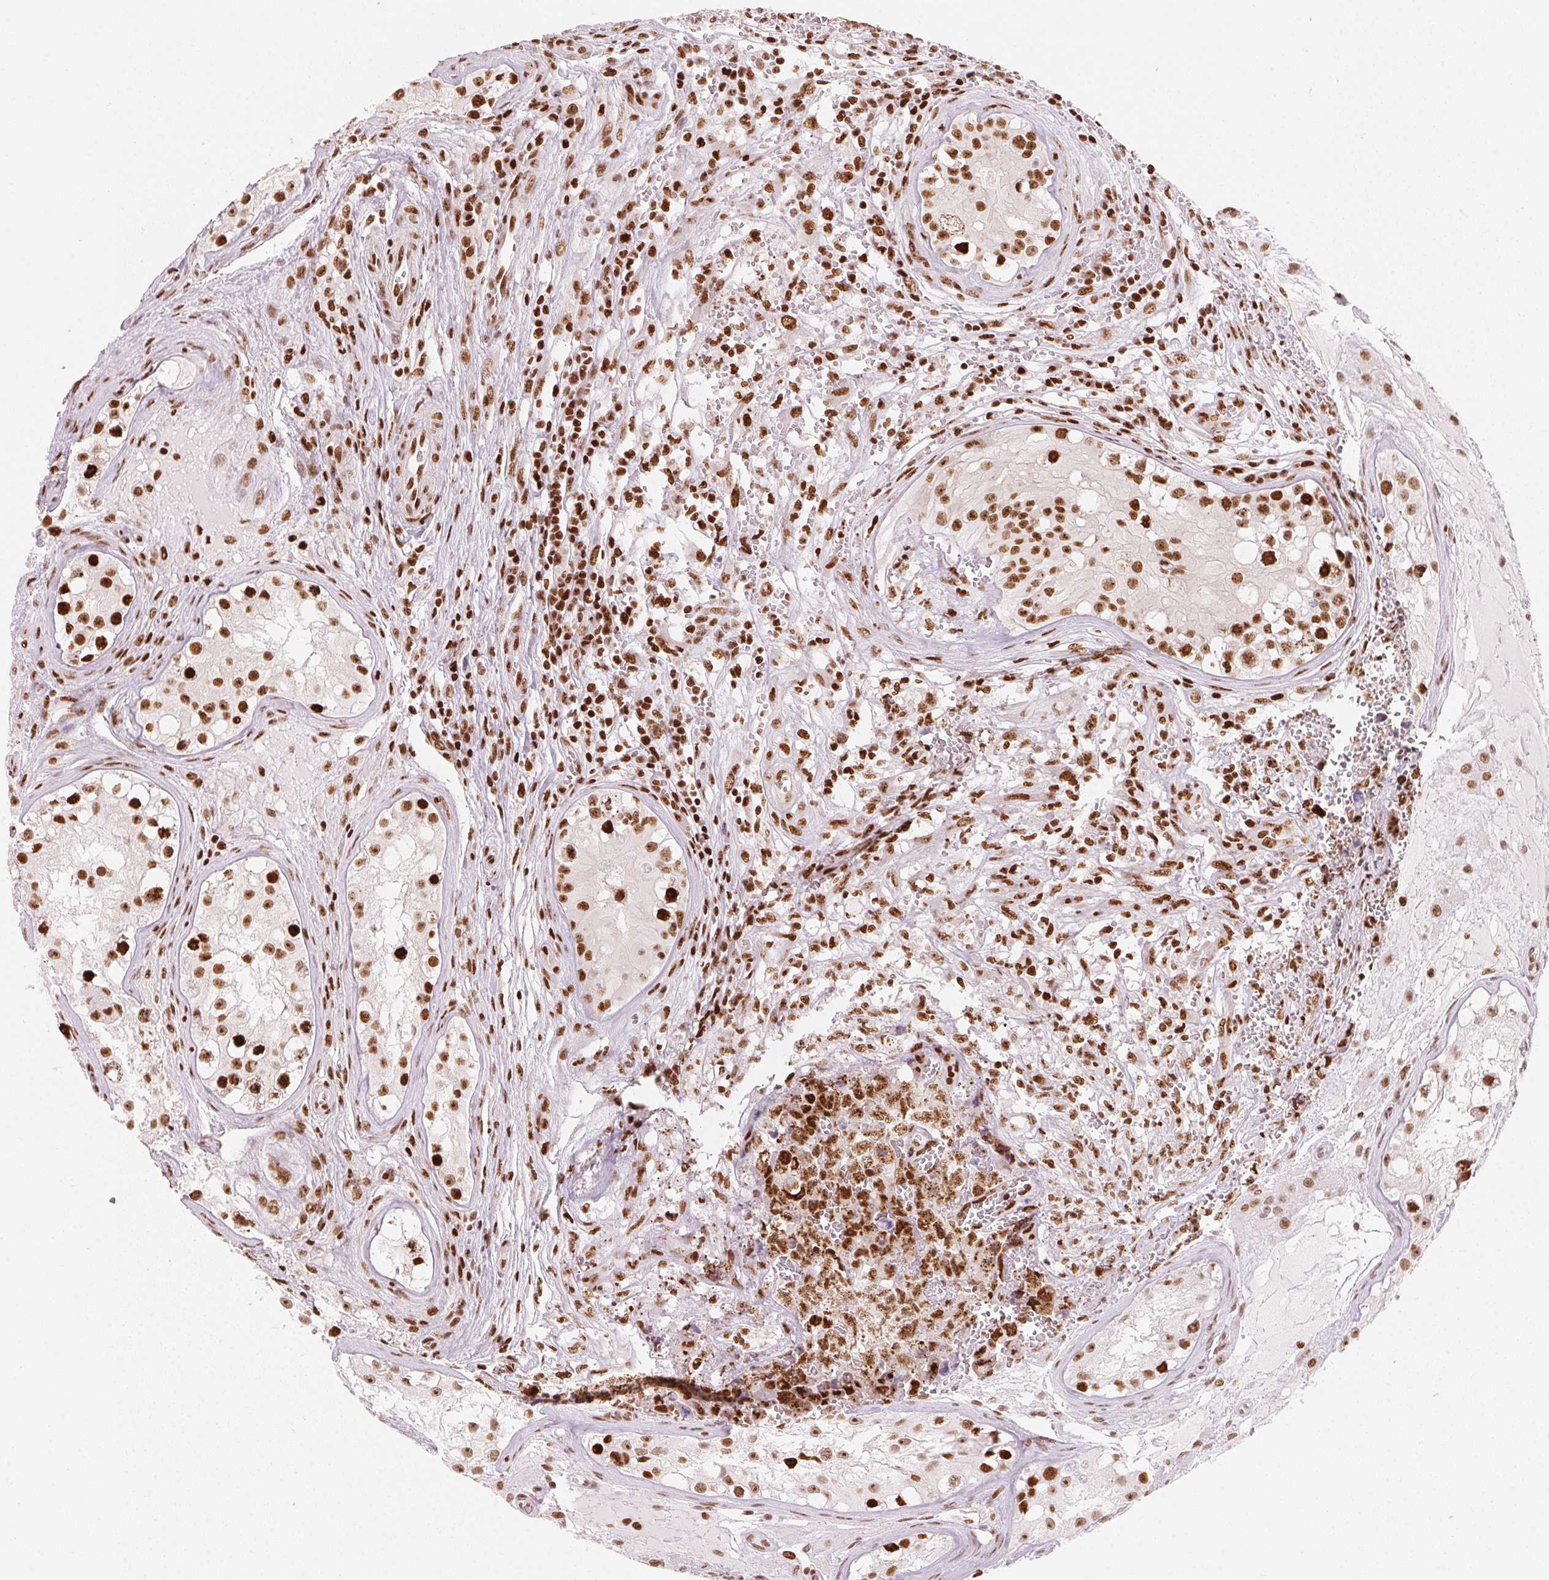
{"staining": {"intensity": "moderate", "quantity": ">75%", "location": "nuclear"}, "tissue": "testis cancer", "cell_type": "Tumor cells", "image_type": "cancer", "snomed": [{"axis": "morphology", "description": "Carcinoma, Embryonal, NOS"}, {"axis": "topography", "description": "Testis"}], "caption": "Protein expression analysis of human embryonal carcinoma (testis) reveals moderate nuclear expression in about >75% of tumor cells.", "gene": "NXF1", "patient": {"sex": "male", "age": 18}}